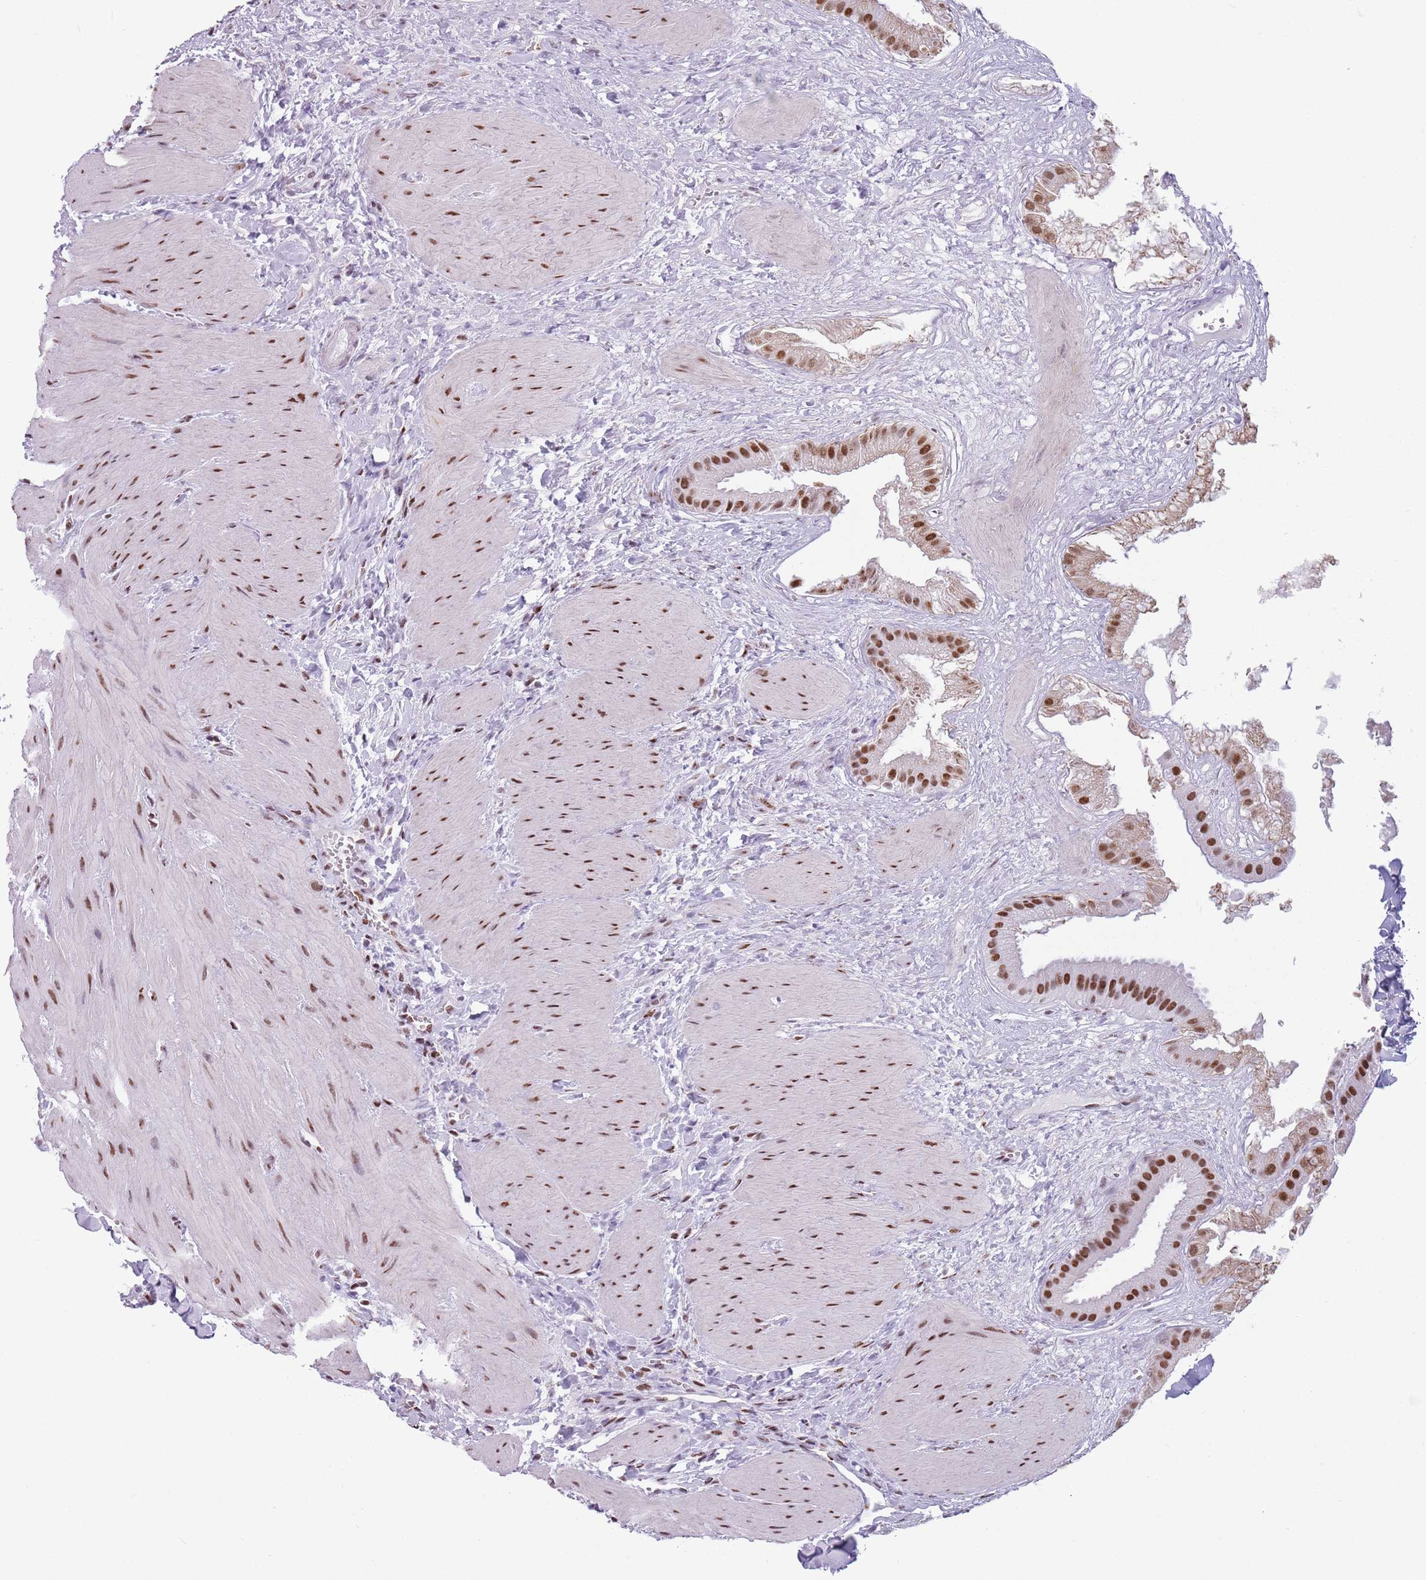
{"staining": {"intensity": "strong", "quantity": ">75%", "location": "nuclear"}, "tissue": "gallbladder", "cell_type": "Glandular cells", "image_type": "normal", "snomed": [{"axis": "morphology", "description": "Normal tissue, NOS"}, {"axis": "topography", "description": "Gallbladder"}], "caption": "Normal gallbladder was stained to show a protein in brown. There is high levels of strong nuclear expression in approximately >75% of glandular cells. (DAB (3,3'-diaminobenzidine) IHC, brown staining for protein, blue staining for nuclei).", "gene": "FAM104B", "patient": {"sex": "male", "age": 55}}